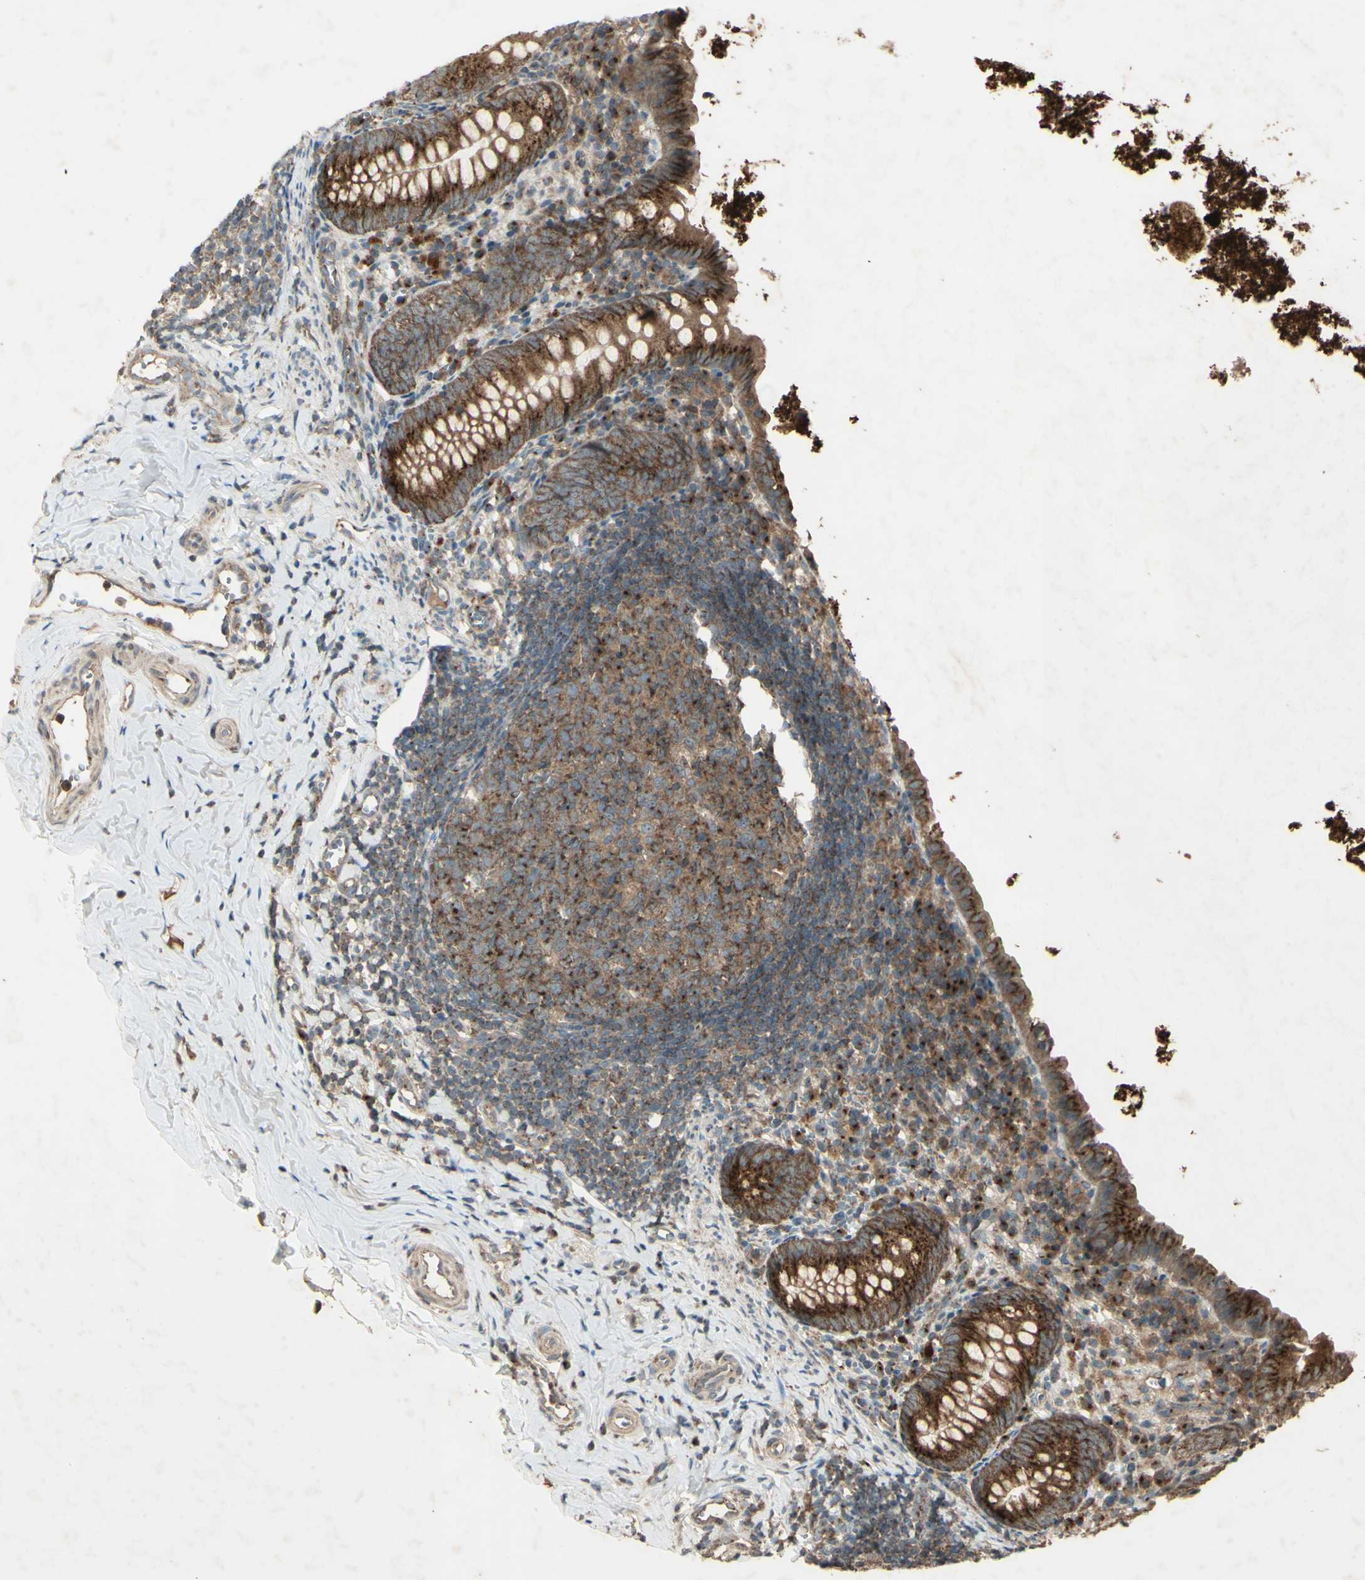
{"staining": {"intensity": "strong", "quantity": ">75%", "location": "cytoplasmic/membranous"}, "tissue": "appendix", "cell_type": "Glandular cells", "image_type": "normal", "snomed": [{"axis": "morphology", "description": "Normal tissue, NOS"}, {"axis": "topography", "description": "Appendix"}], "caption": "Benign appendix was stained to show a protein in brown. There is high levels of strong cytoplasmic/membranous positivity in approximately >75% of glandular cells. The staining was performed using DAB (3,3'-diaminobenzidine), with brown indicating positive protein expression. Nuclei are stained blue with hematoxylin.", "gene": "AP1G1", "patient": {"sex": "female", "age": 10}}